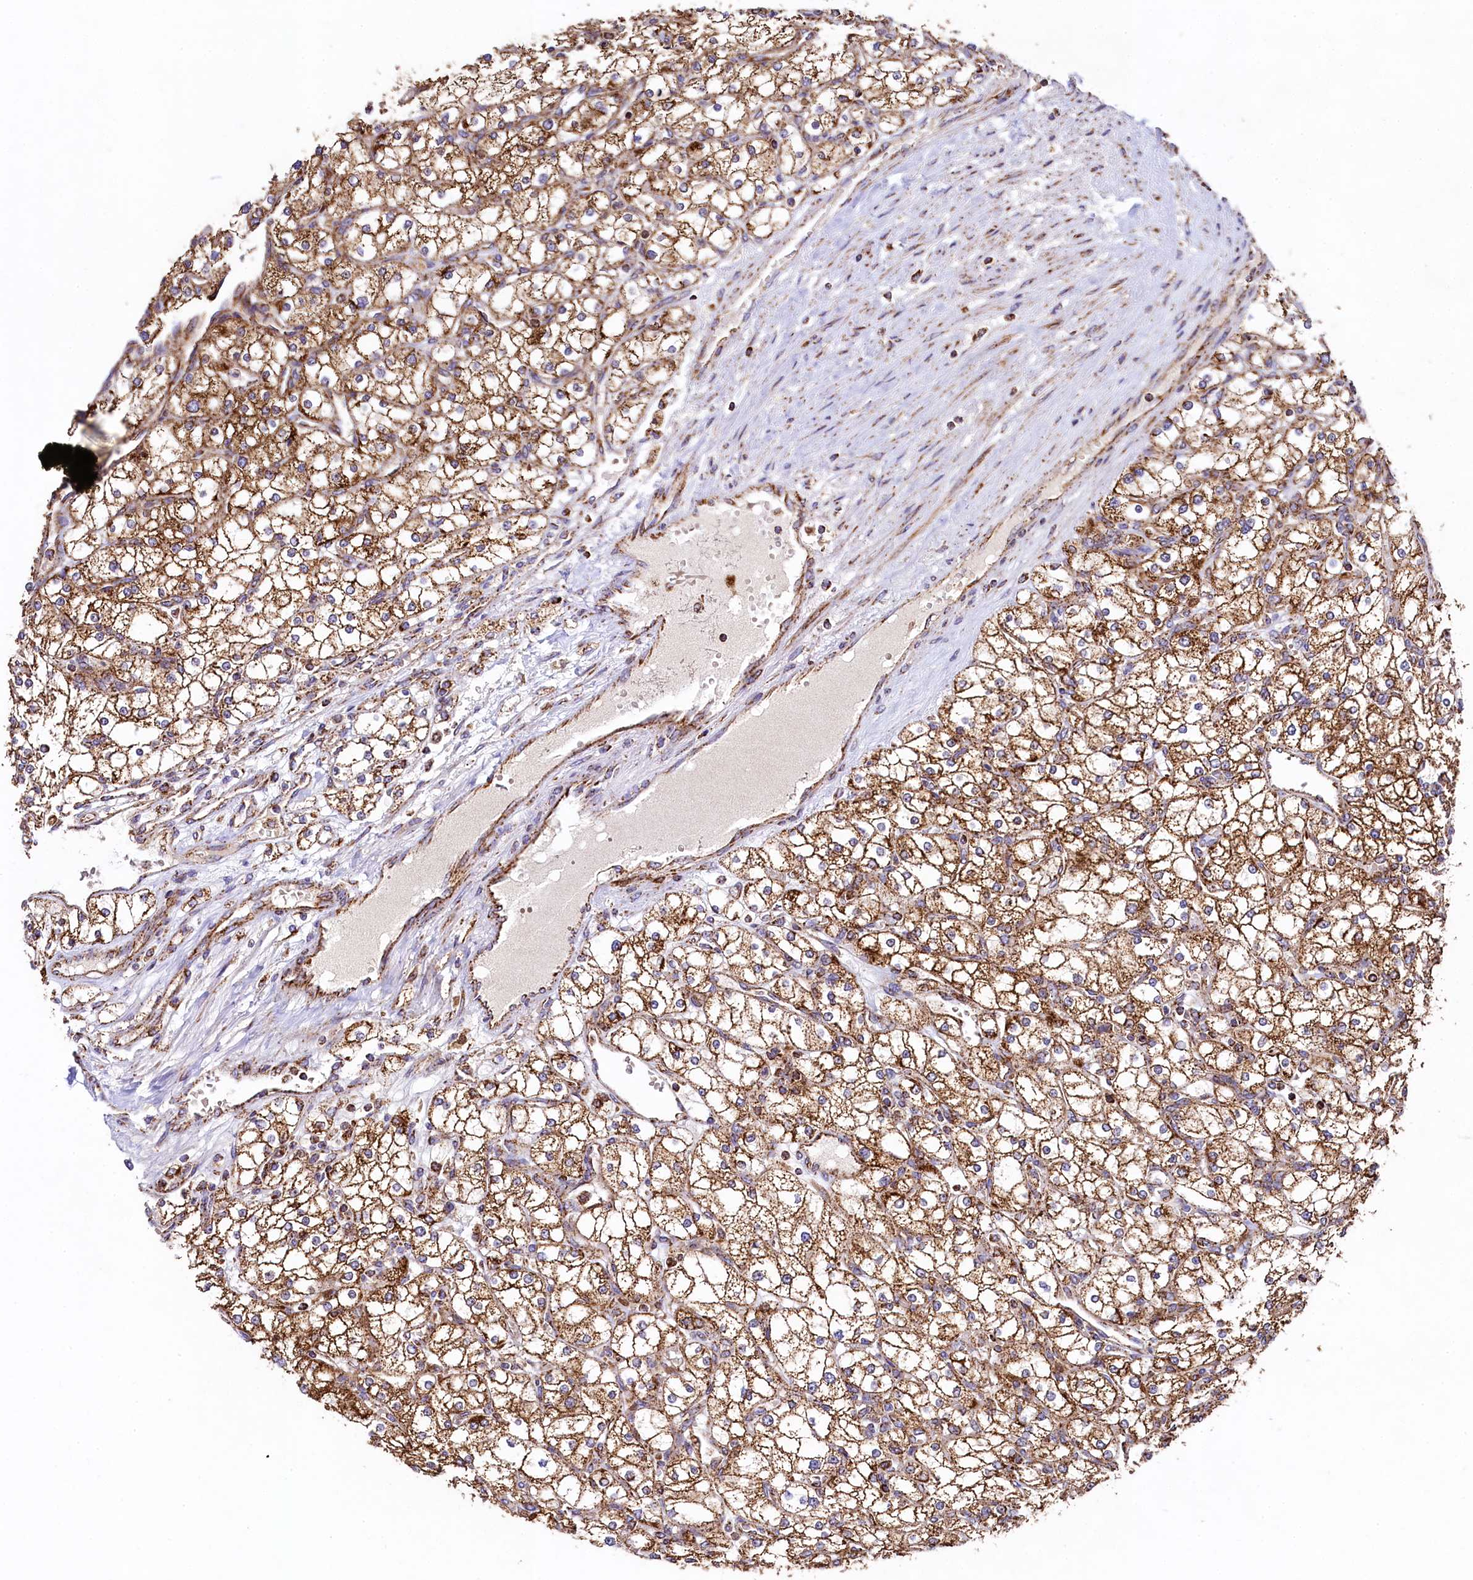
{"staining": {"intensity": "moderate", "quantity": ">75%", "location": "cytoplasmic/membranous"}, "tissue": "renal cancer", "cell_type": "Tumor cells", "image_type": "cancer", "snomed": [{"axis": "morphology", "description": "Adenocarcinoma, NOS"}, {"axis": "topography", "description": "Kidney"}], "caption": "The image demonstrates immunohistochemical staining of renal adenocarcinoma. There is moderate cytoplasmic/membranous positivity is seen in approximately >75% of tumor cells.", "gene": "CLYBL", "patient": {"sex": "male", "age": 80}}